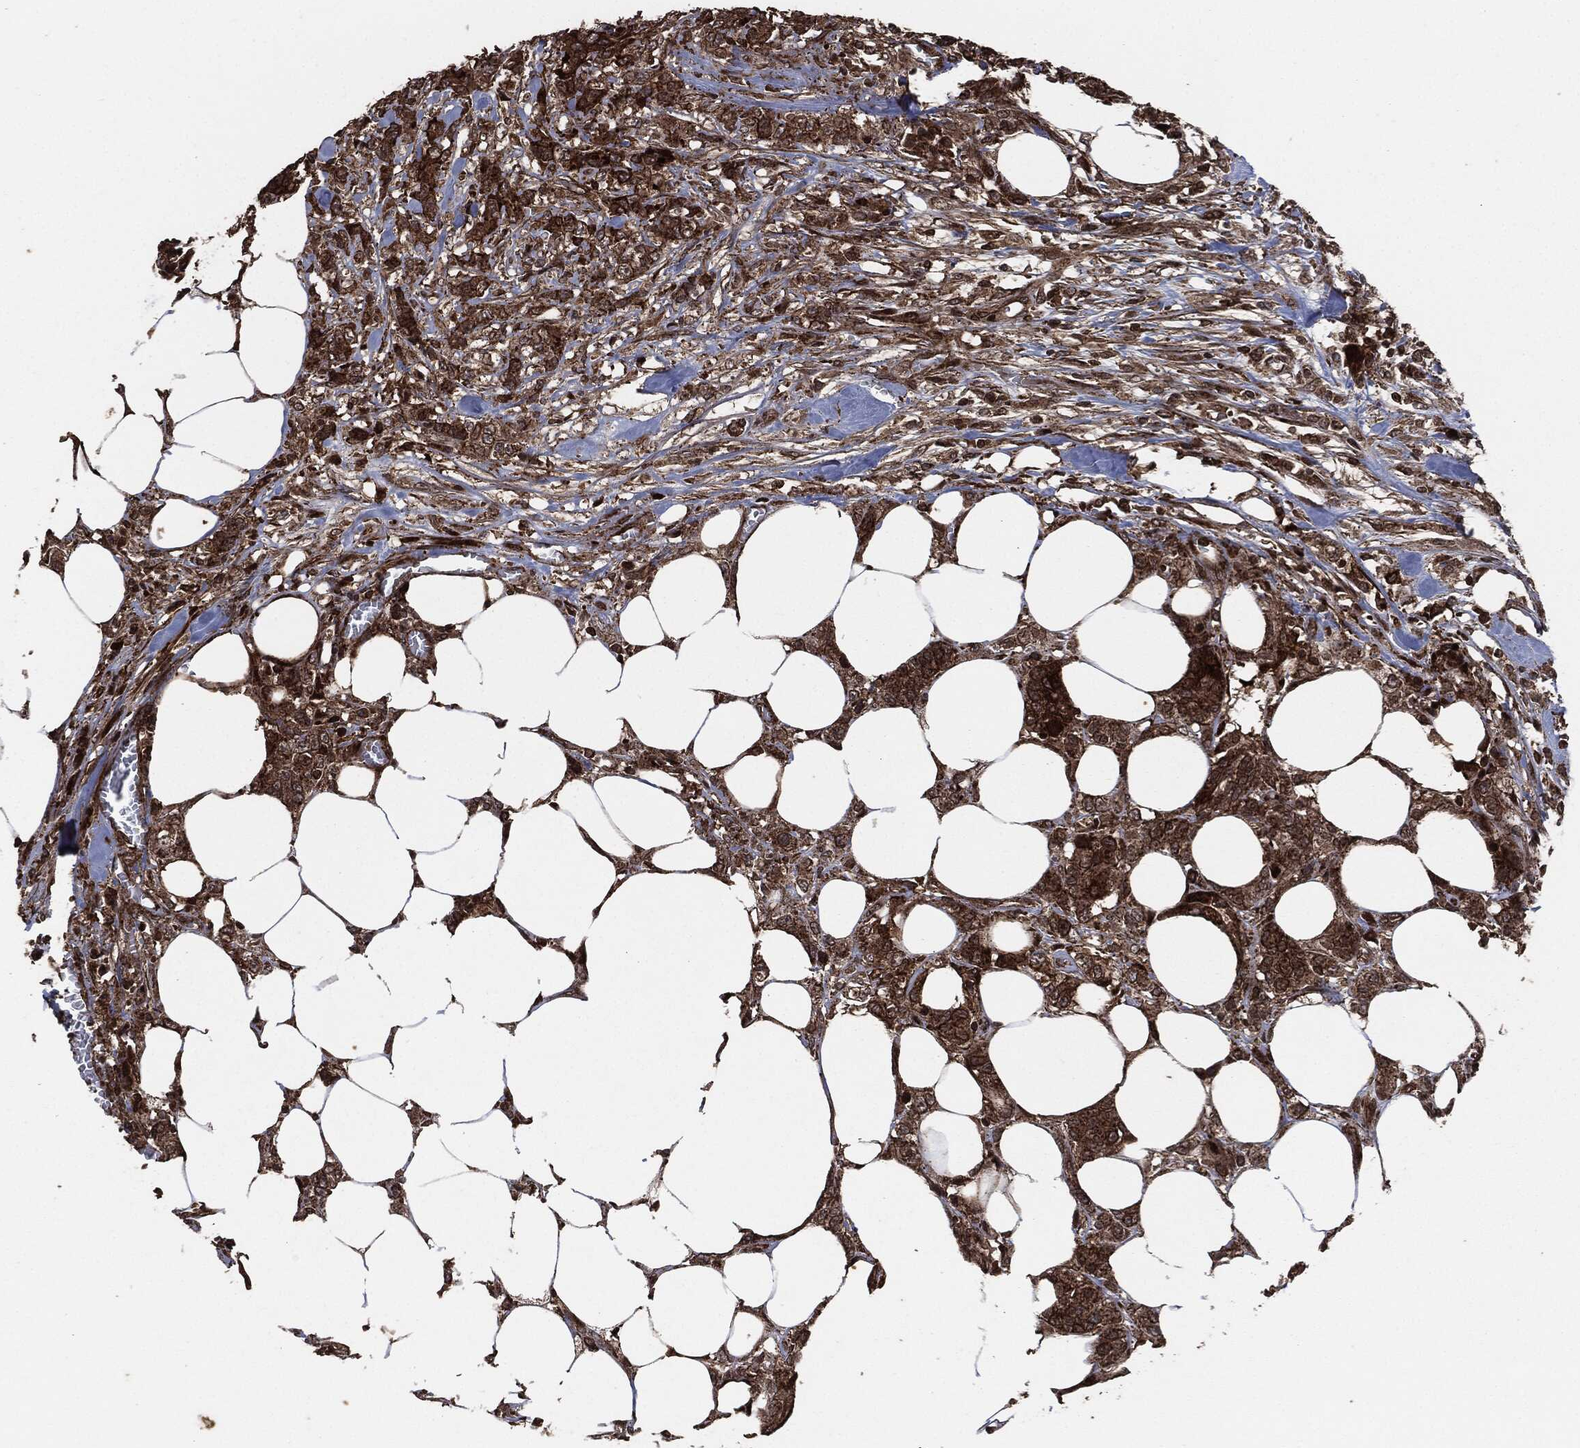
{"staining": {"intensity": "moderate", "quantity": ">75%", "location": "cytoplasmic/membranous"}, "tissue": "colorectal cancer", "cell_type": "Tumor cells", "image_type": "cancer", "snomed": [{"axis": "morphology", "description": "Adenocarcinoma, NOS"}, {"axis": "topography", "description": "Colon"}], "caption": "Moderate cytoplasmic/membranous expression is present in approximately >75% of tumor cells in colorectal cancer (adenocarcinoma). (DAB (3,3'-diaminobenzidine) IHC with brightfield microscopy, high magnification).", "gene": "IFIT1", "patient": {"sex": "female", "age": 48}}